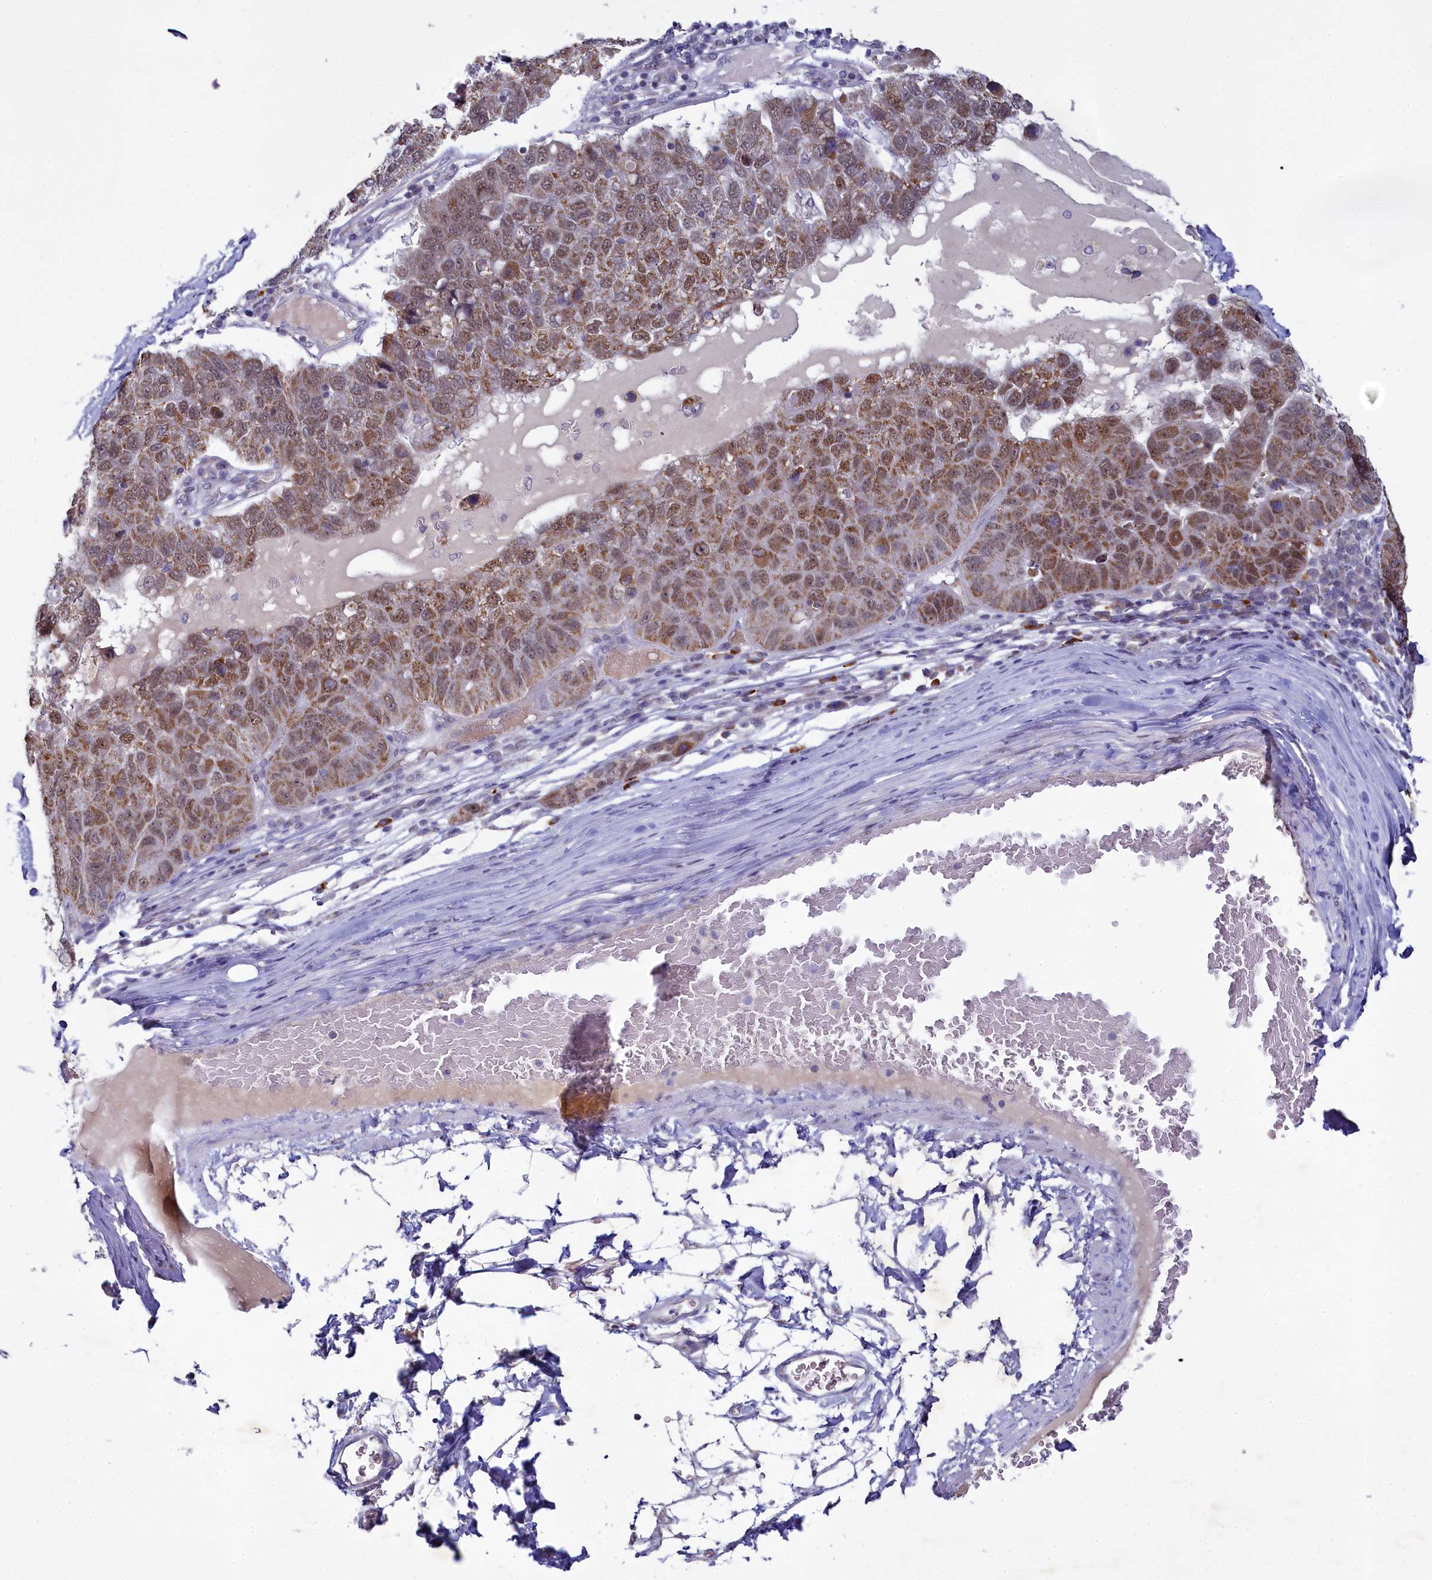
{"staining": {"intensity": "moderate", "quantity": ">75%", "location": "cytoplasmic/membranous,nuclear"}, "tissue": "pancreatic cancer", "cell_type": "Tumor cells", "image_type": "cancer", "snomed": [{"axis": "morphology", "description": "Adenocarcinoma, NOS"}, {"axis": "topography", "description": "Pancreas"}], "caption": "The immunohistochemical stain shows moderate cytoplasmic/membranous and nuclear staining in tumor cells of pancreatic cancer tissue.", "gene": "PPHLN1", "patient": {"sex": "female", "age": 61}}